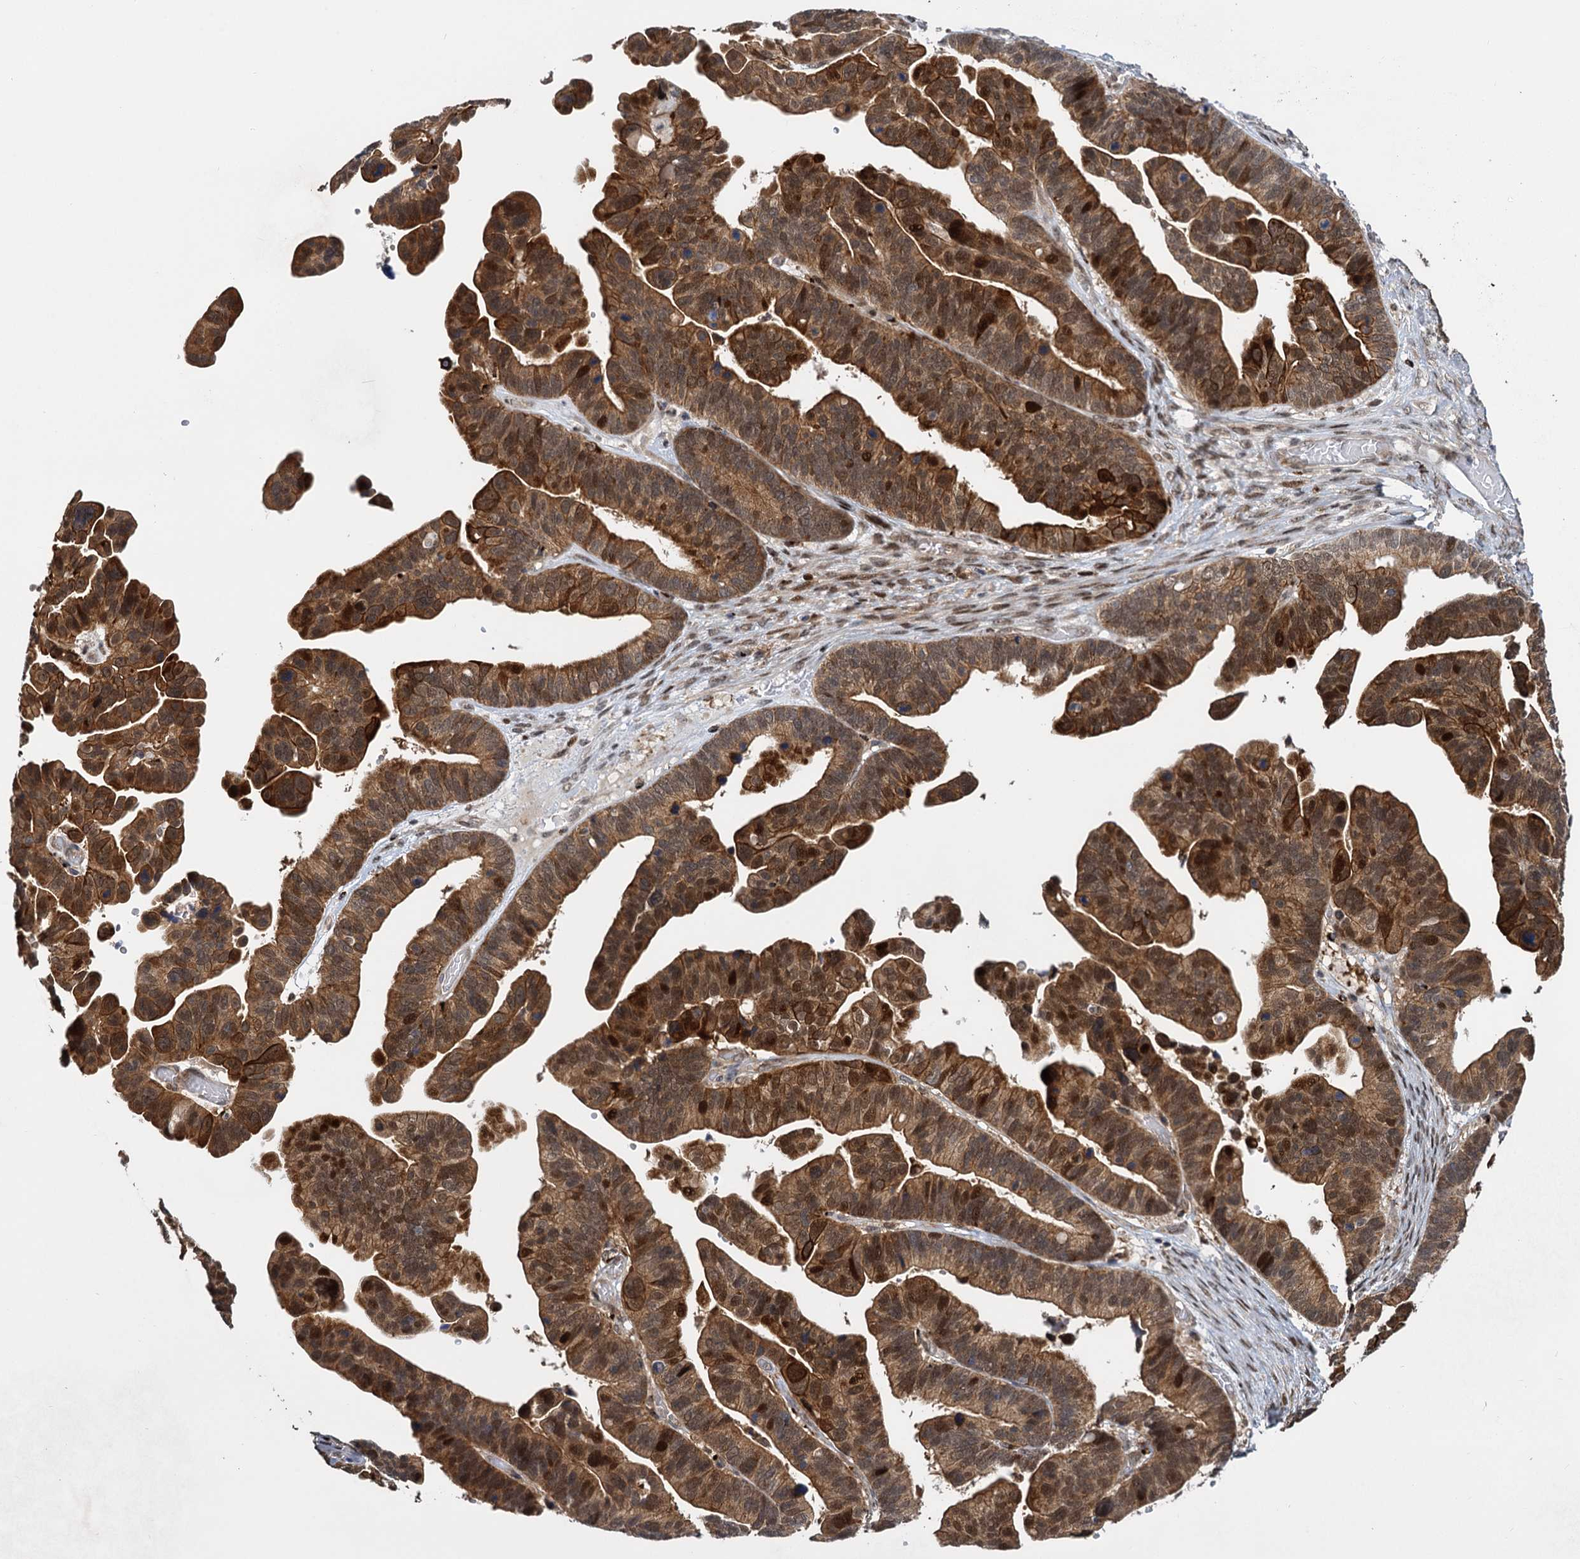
{"staining": {"intensity": "strong", "quantity": ">75%", "location": "cytoplasmic/membranous,nuclear"}, "tissue": "ovarian cancer", "cell_type": "Tumor cells", "image_type": "cancer", "snomed": [{"axis": "morphology", "description": "Cystadenocarcinoma, serous, NOS"}, {"axis": "topography", "description": "Ovary"}], "caption": "A high amount of strong cytoplasmic/membranous and nuclear positivity is identified in approximately >75% of tumor cells in ovarian serous cystadenocarcinoma tissue.", "gene": "GAL3ST4", "patient": {"sex": "female", "age": 56}}